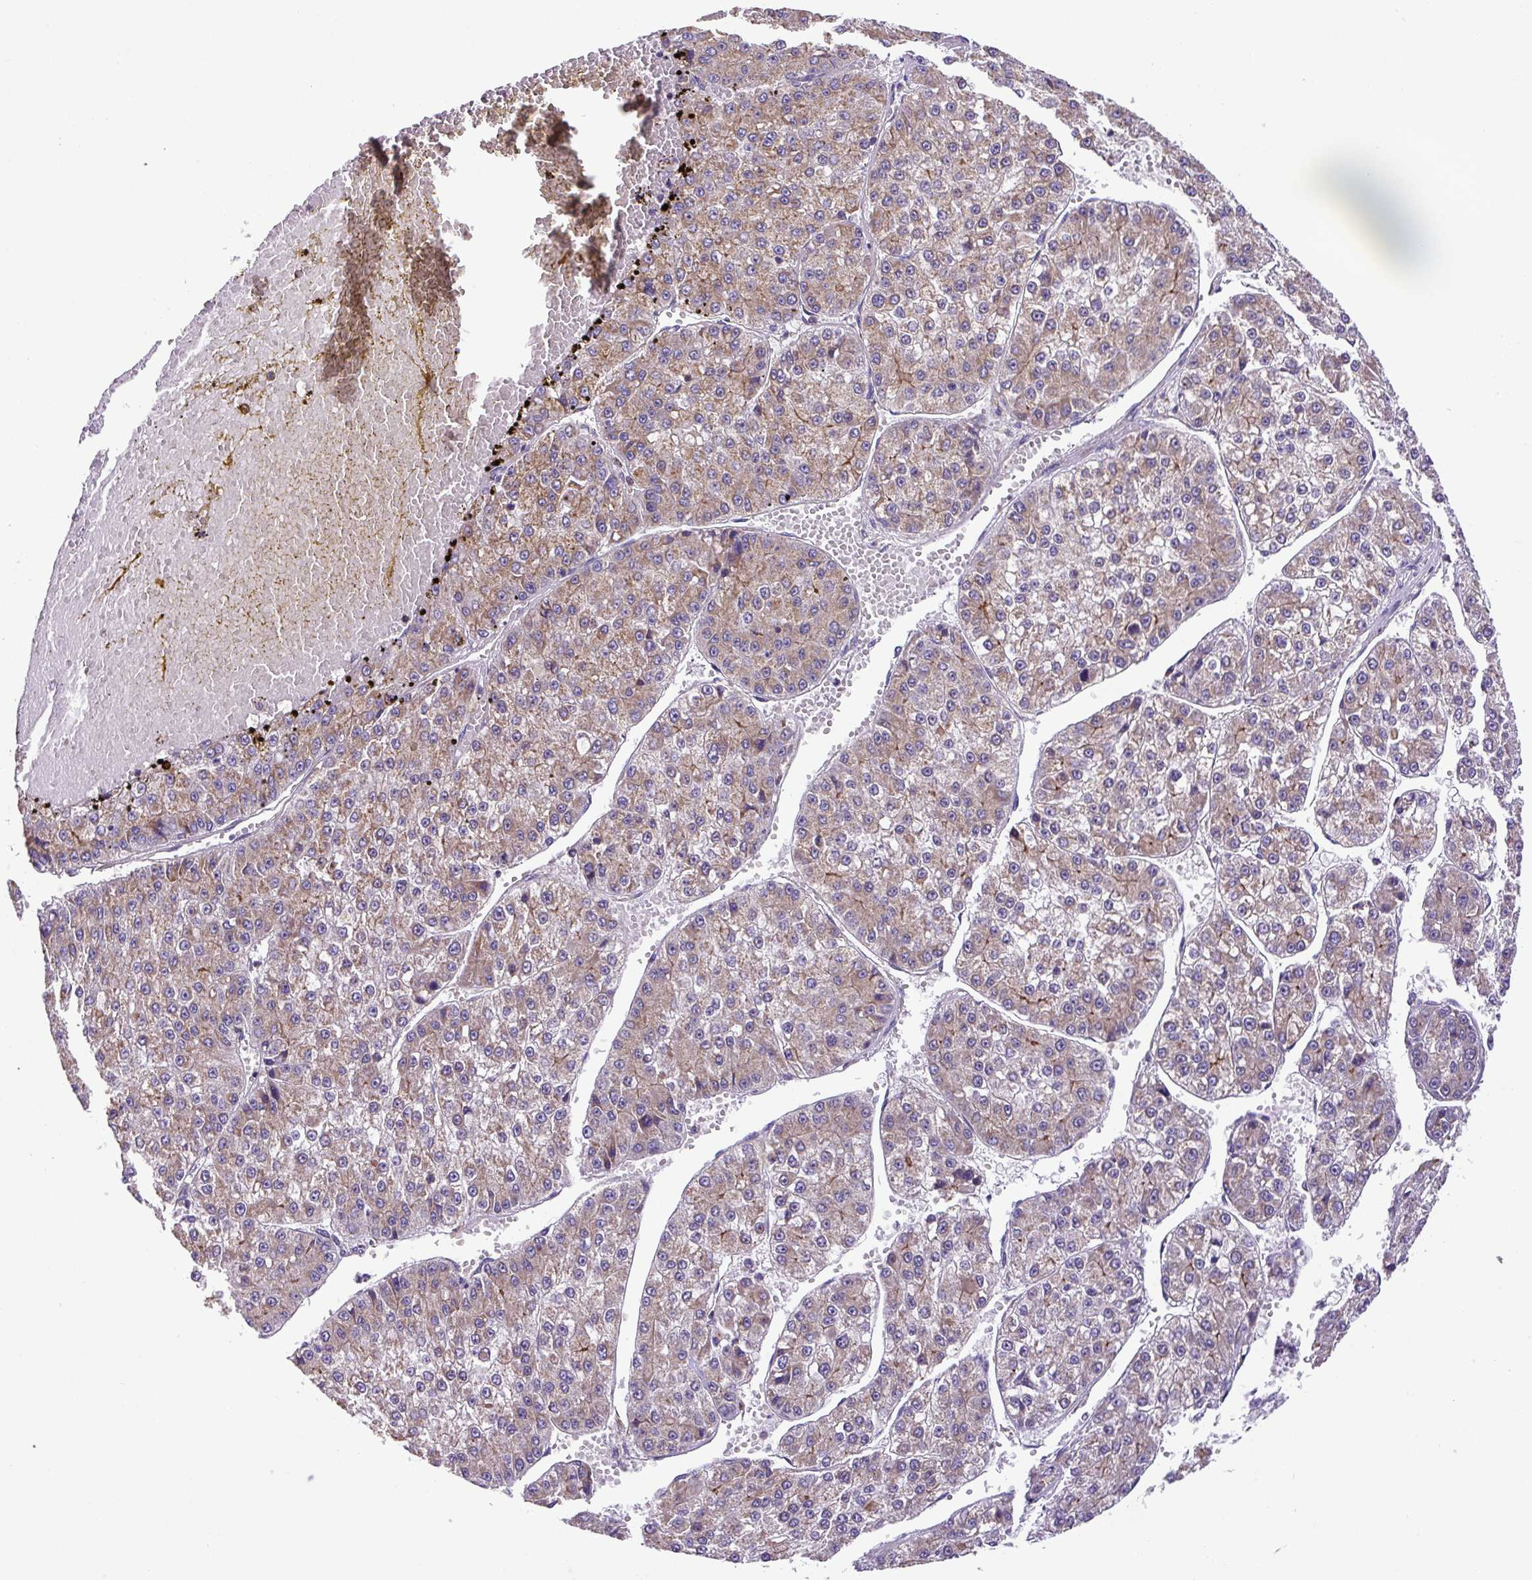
{"staining": {"intensity": "weak", "quantity": ">75%", "location": "cytoplasmic/membranous"}, "tissue": "liver cancer", "cell_type": "Tumor cells", "image_type": "cancer", "snomed": [{"axis": "morphology", "description": "Carcinoma, Hepatocellular, NOS"}, {"axis": "topography", "description": "Liver"}], "caption": "Tumor cells demonstrate weak cytoplasmic/membranous staining in approximately >75% of cells in liver cancer (hepatocellular carcinoma).", "gene": "MFSD9", "patient": {"sex": "female", "age": 73}}